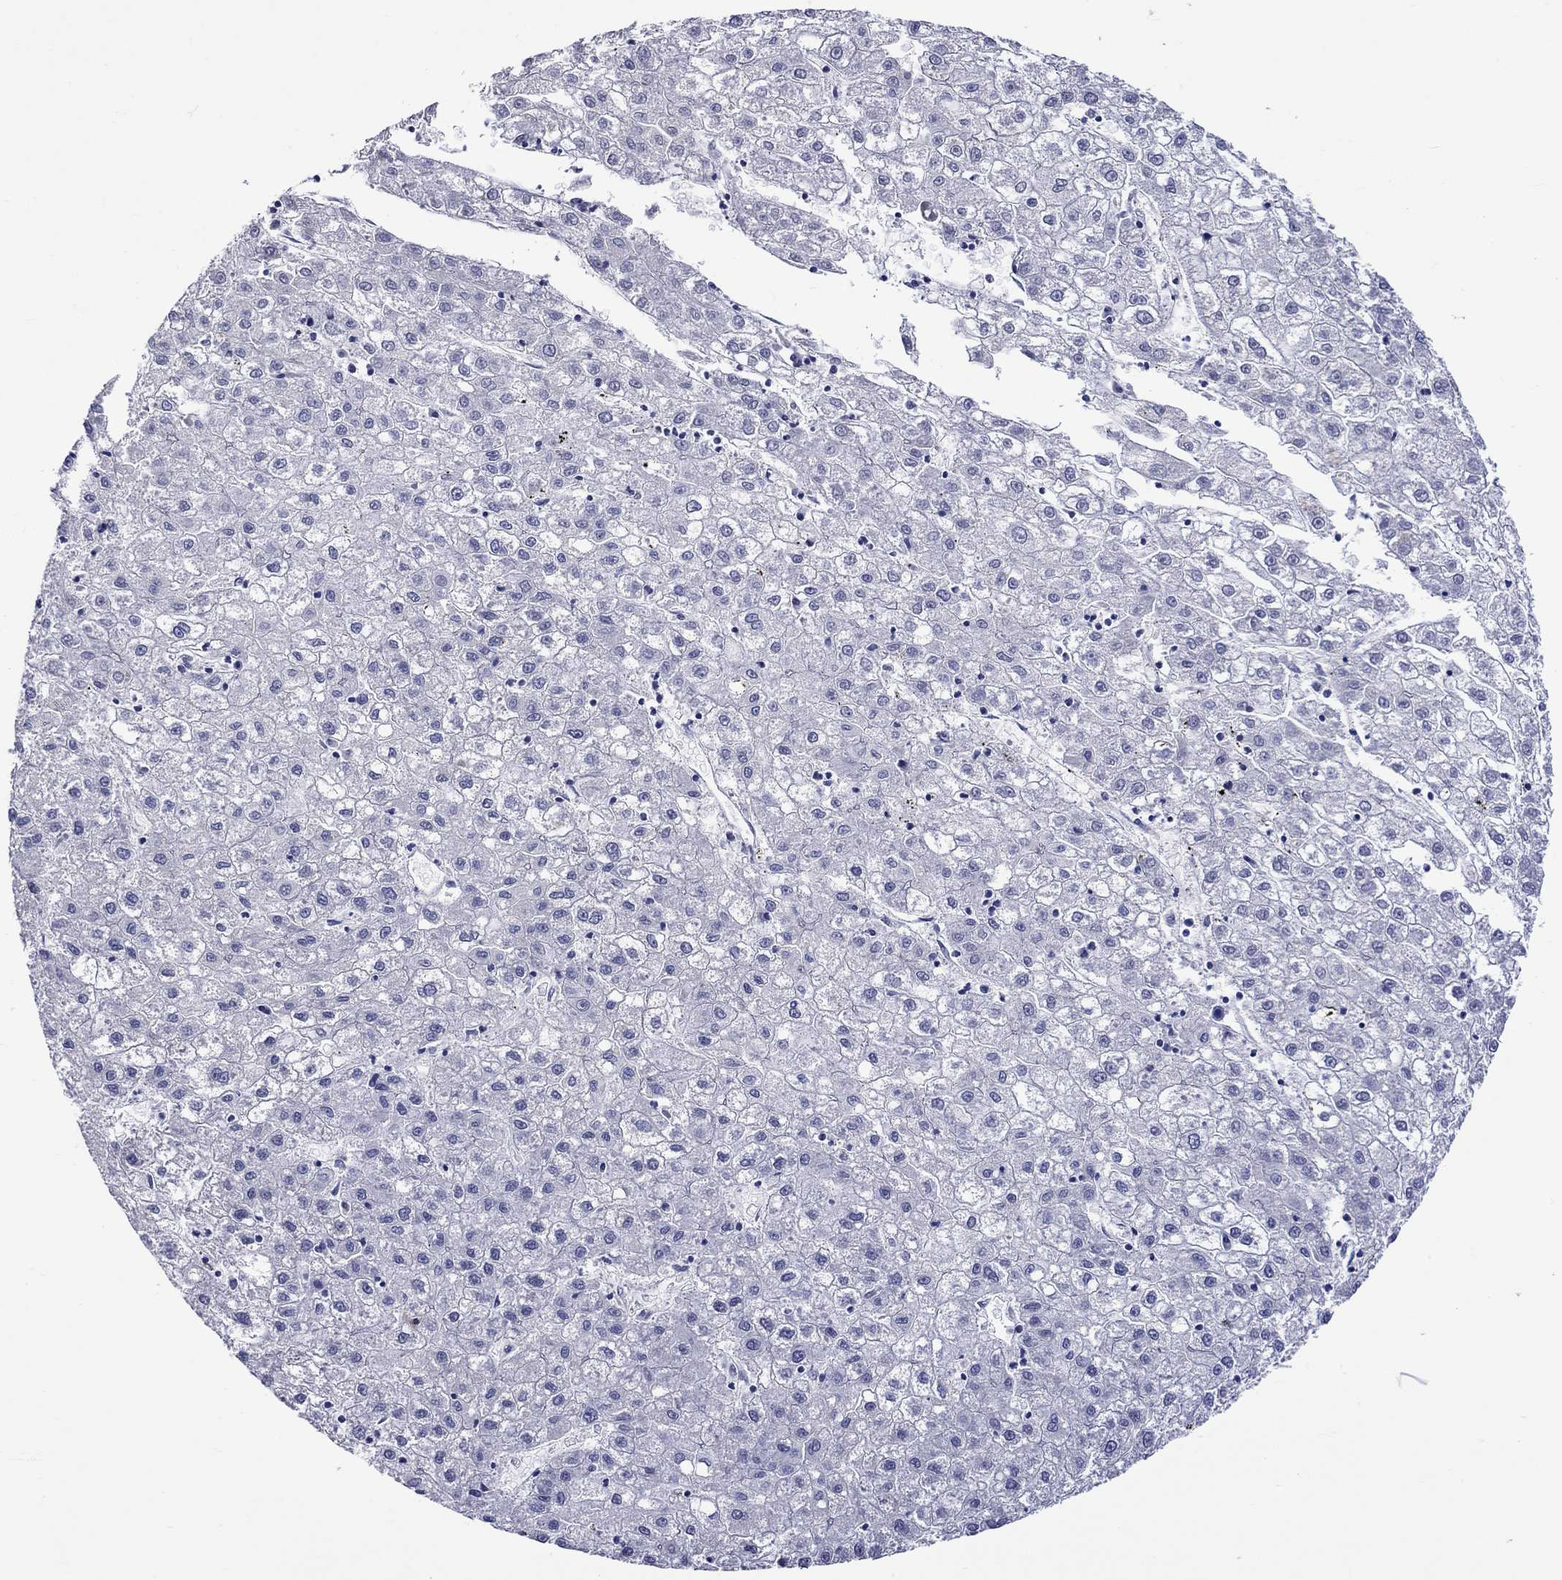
{"staining": {"intensity": "negative", "quantity": "none", "location": "none"}, "tissue": "liver cancer", "cell_type": "Tumor cells", "image_type": "cancer", "snomed": [{"axis": "morphology", "description": "Carcinoma, Hepatocellular, NOS"}, {"axis": "topography", "description": "Liver"}], "caption": "Protein analysis of liver cancer demonstrates no significant positivity in tumor cells.", "gene": "CRYAB", "patient": {"sex": "male", "age": 72}}